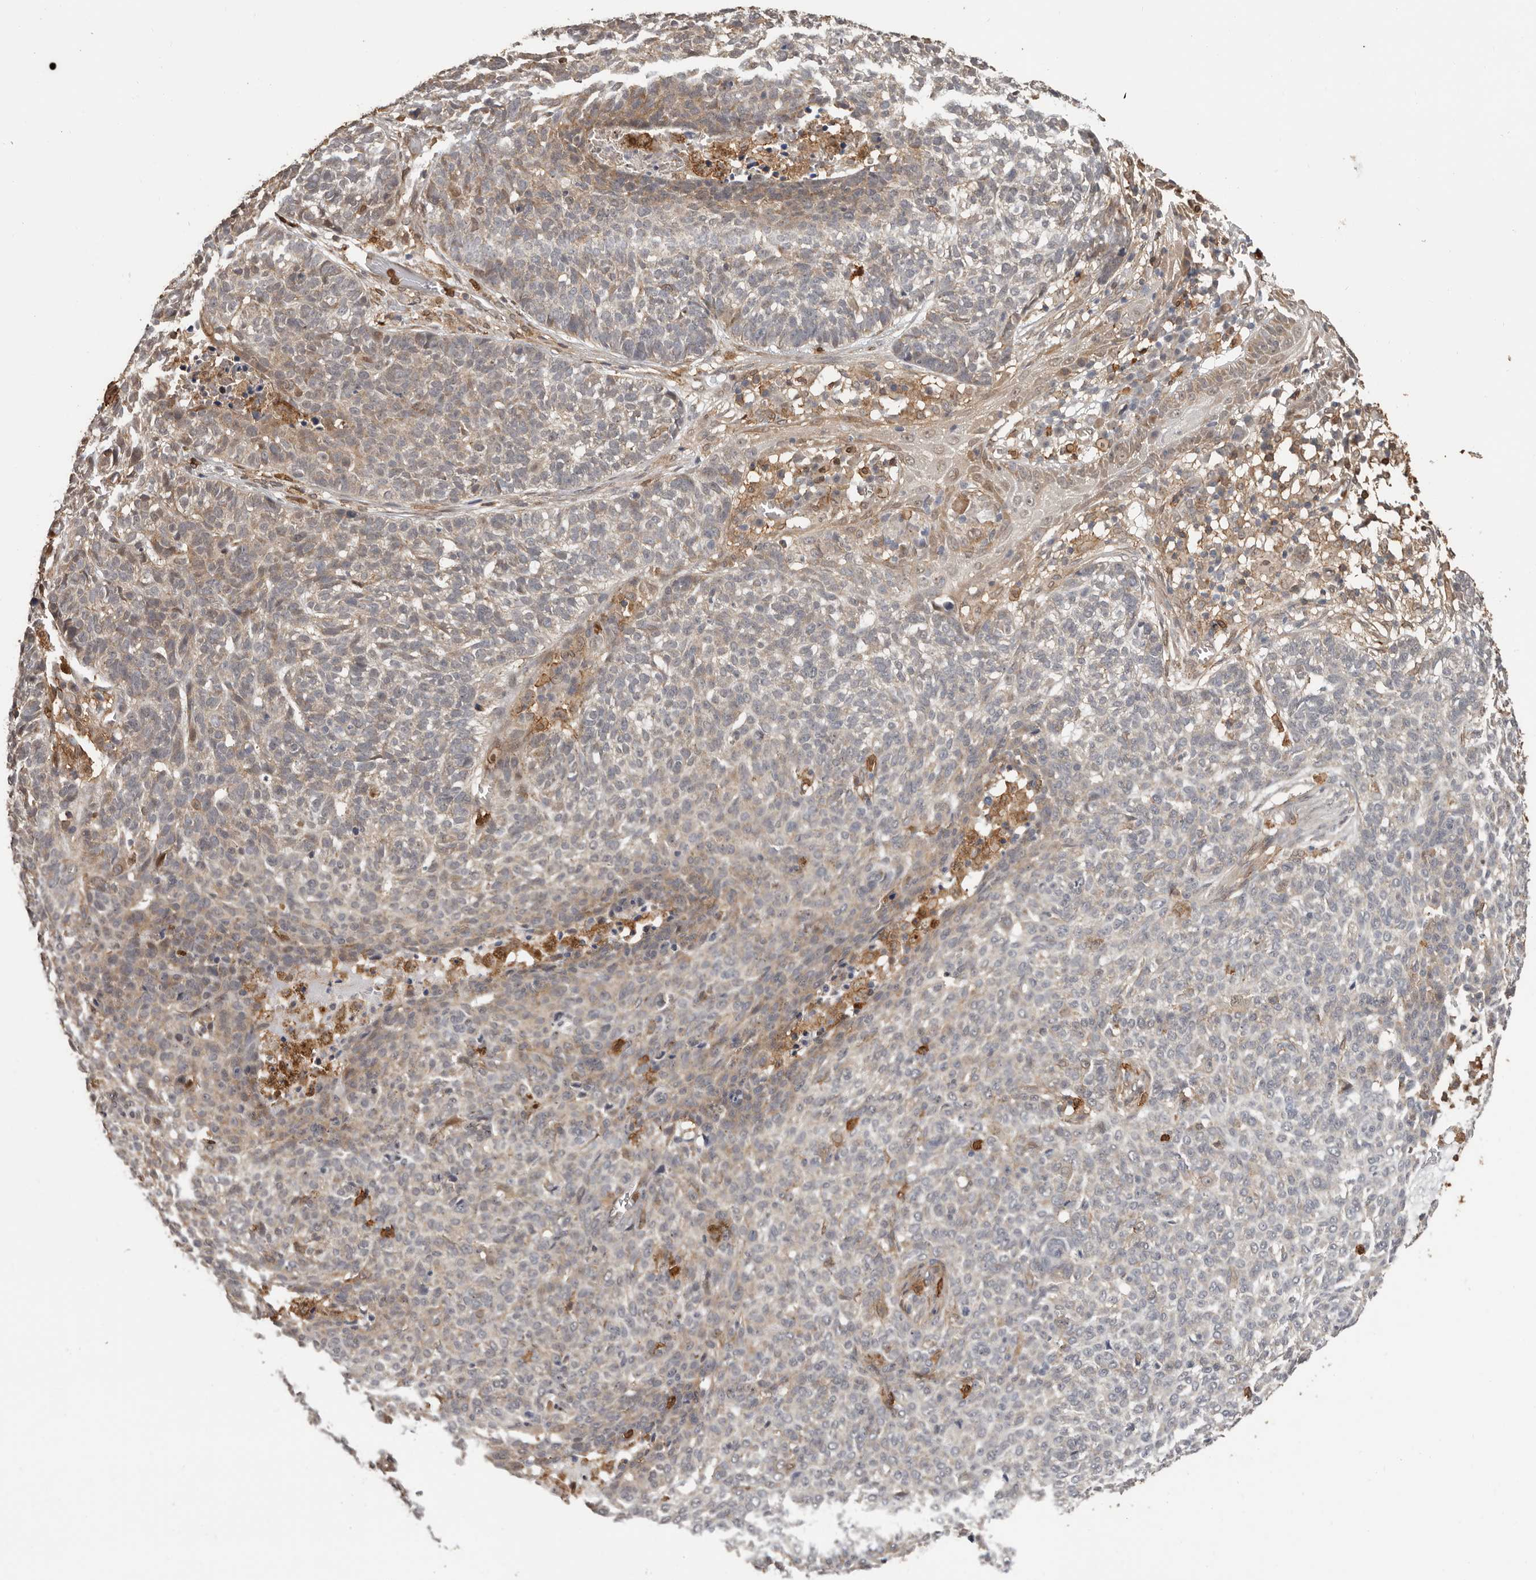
{"staining": {"intensity": "weak", "quantity": "<25%", "location": "cytoplasmic/membranous"}, "tissue": "skin cancer", "cell_type": "Tumor cells", "image_type": "cancer", "snomed": [{"axis": "morphology", "description": "Basal cell carcinoma"}, {"axis": "topography", "description": "Skin"}], "caption": "DAB immunohistochemical staining of human skin basal cell carcinoma shows no significant expression in tumor cells.", "gene": "PRR12", "patient": {"sex": "male", "age": 85}}